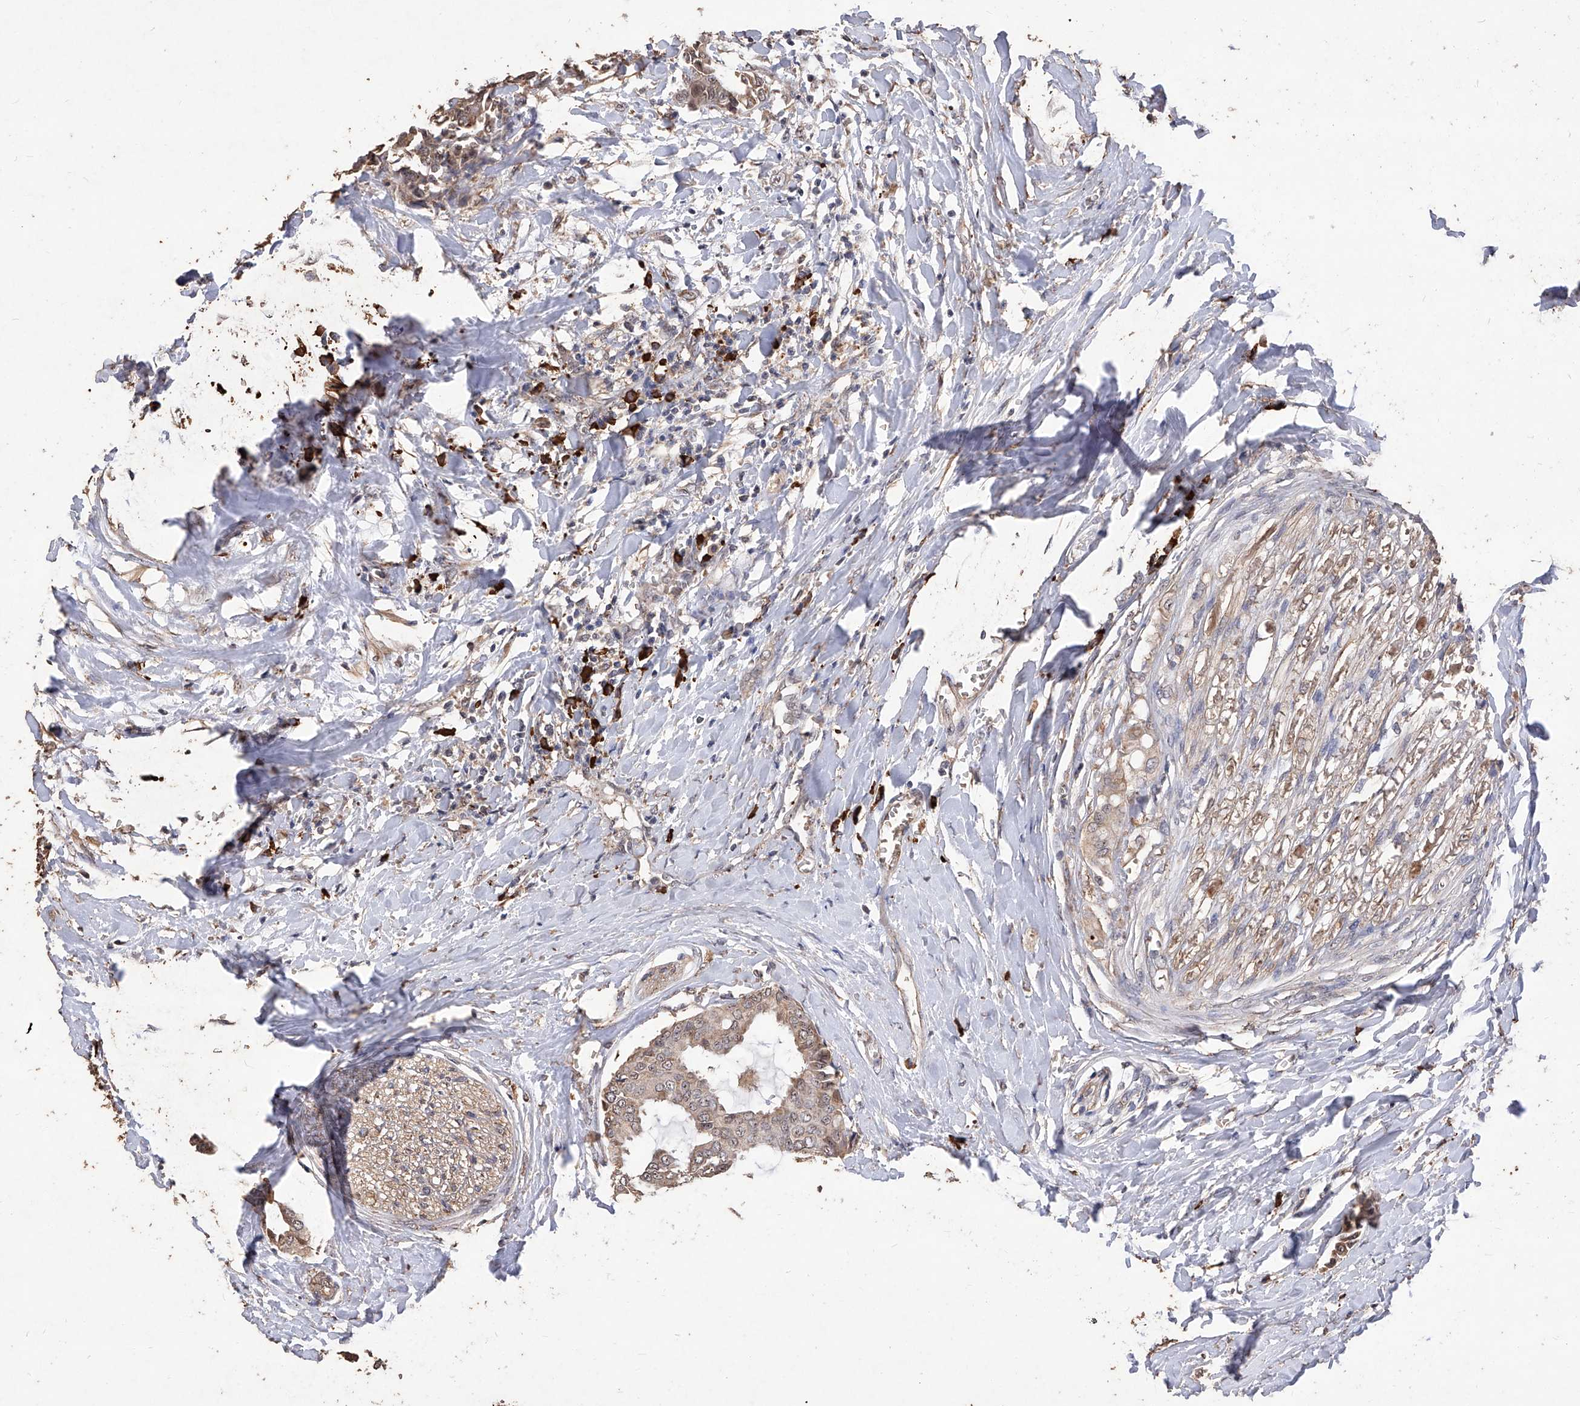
{"staining": {"intensity": "weak", "quantity": ">75%", "location": "cytoplasmic/membranous"}, "tissue": "head and neck cancer", "cell_type": "Tumor cells", "image_type": "cancer", "snomed": [{"axis": "morphology", "description": "Adenocarcinoma, NOS"}, {"axis": "topography", "description": "Salivary gland"}, {"axis": "topography", "description": "Head-Neck"}], "caption": "Immunohistochemical staining of human head and neck cancer (adenocarcinoma) displays low levels of weak cytoplasmic/membranous expression in approximately >75% of tumor cells.", "gene": "EML1", "patient": {"sex": "female", "age": 59}}